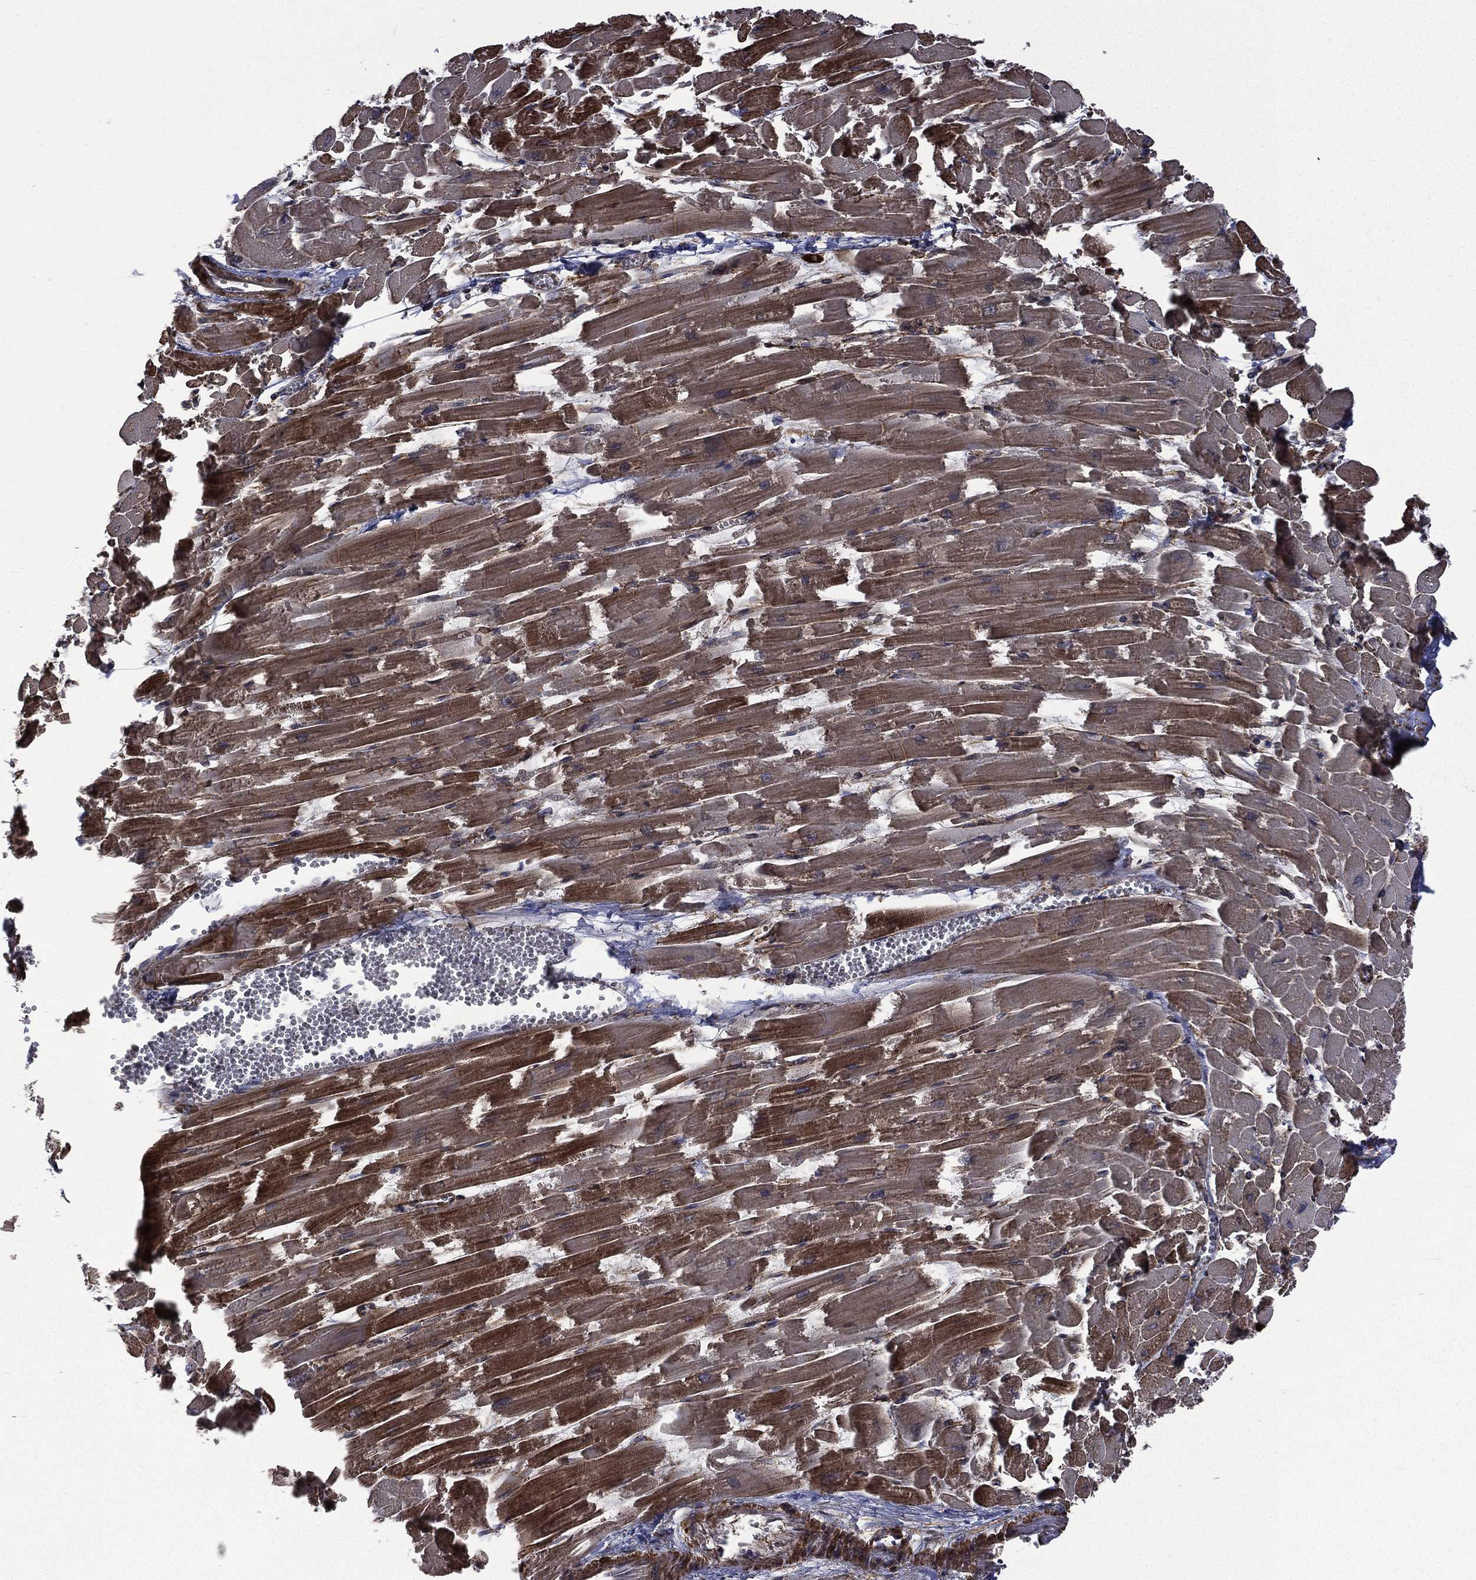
{"staining": {"intensity": "strong", "quantity": "25%-75%", "location": "cytoplasmic/membranous"}, "tissue": "heart muscle", "cell_type": "Cardiomyocytes", "image_type": "normal", "snomed": [{"axis": "morphology", "description": "Normal tissue, NOS"}, {"axis": "topography", "description": "Heart"}], "caption": "The immunohistochemical stain labels strong cytoplasmic/membranous positivity in cardiomyocytes of normal heart muscle. (Stains: DAB (3,3'-diaminobenzidine) in brown, nuclei in blue, Microscopy: brightfield microscopy at high magnification).", "gene": "PPFIBP1", "patient": {"sex": "female", "age": 52}}